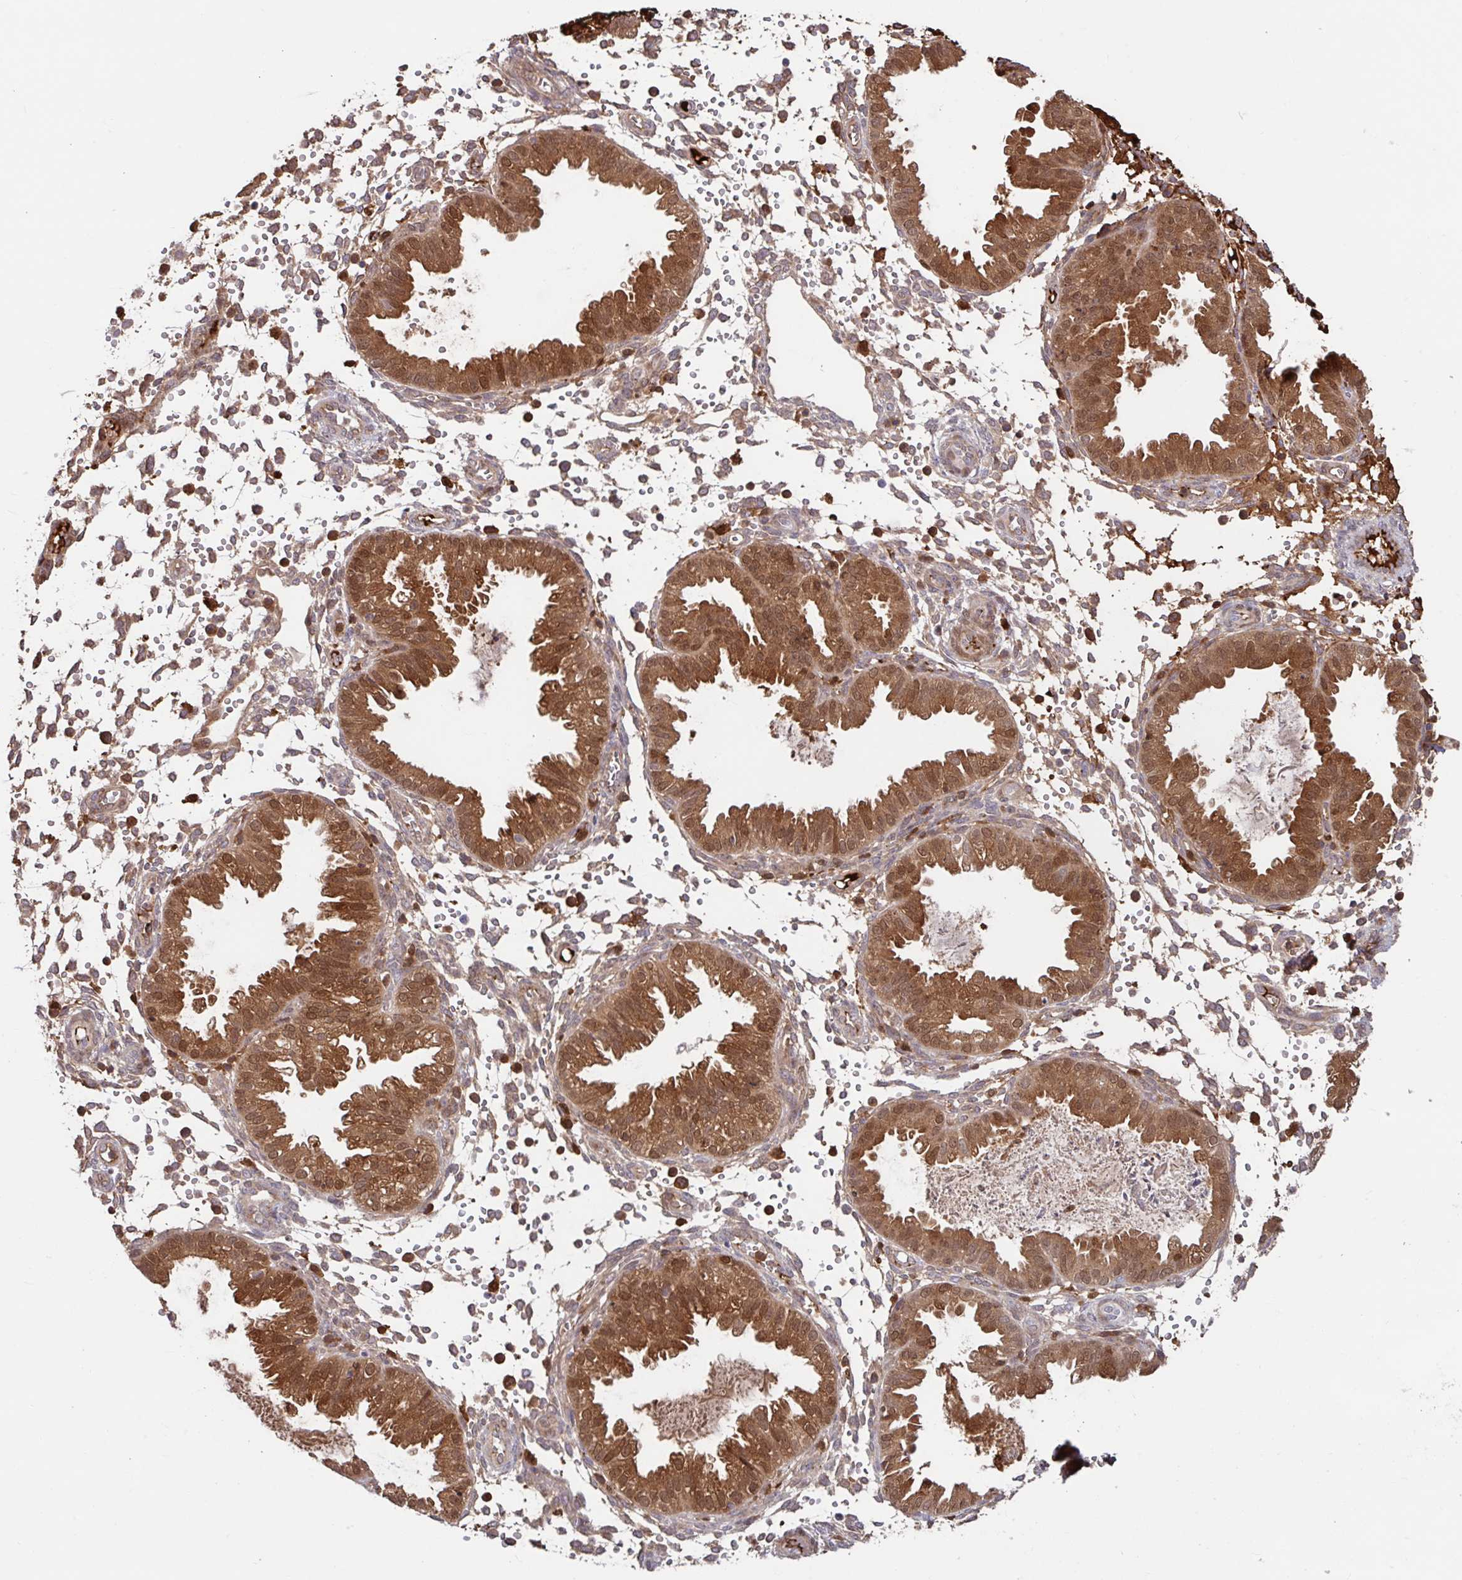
{"staining": {"intensity": "weak", "quantity": ">75%", "location": "cytoplasmic/membranous"}, "tissue": "endometrium", "cell_type": "Cells in endometrial stroma", "image_type": "normal", "snomed": [{"axis": "morphology", "description": "Normal tissue, NOS"}, {"axis": "topography", "description": "Endometrium"}], "caption": "Endometrium stained with a brown dye demonstrates weak cytoplasmic/membranous positive staining in approximately >75% of cells in endometrial stroma.", "gene": "BLVRA", "patient": {"sex": "female", "age": 33}}